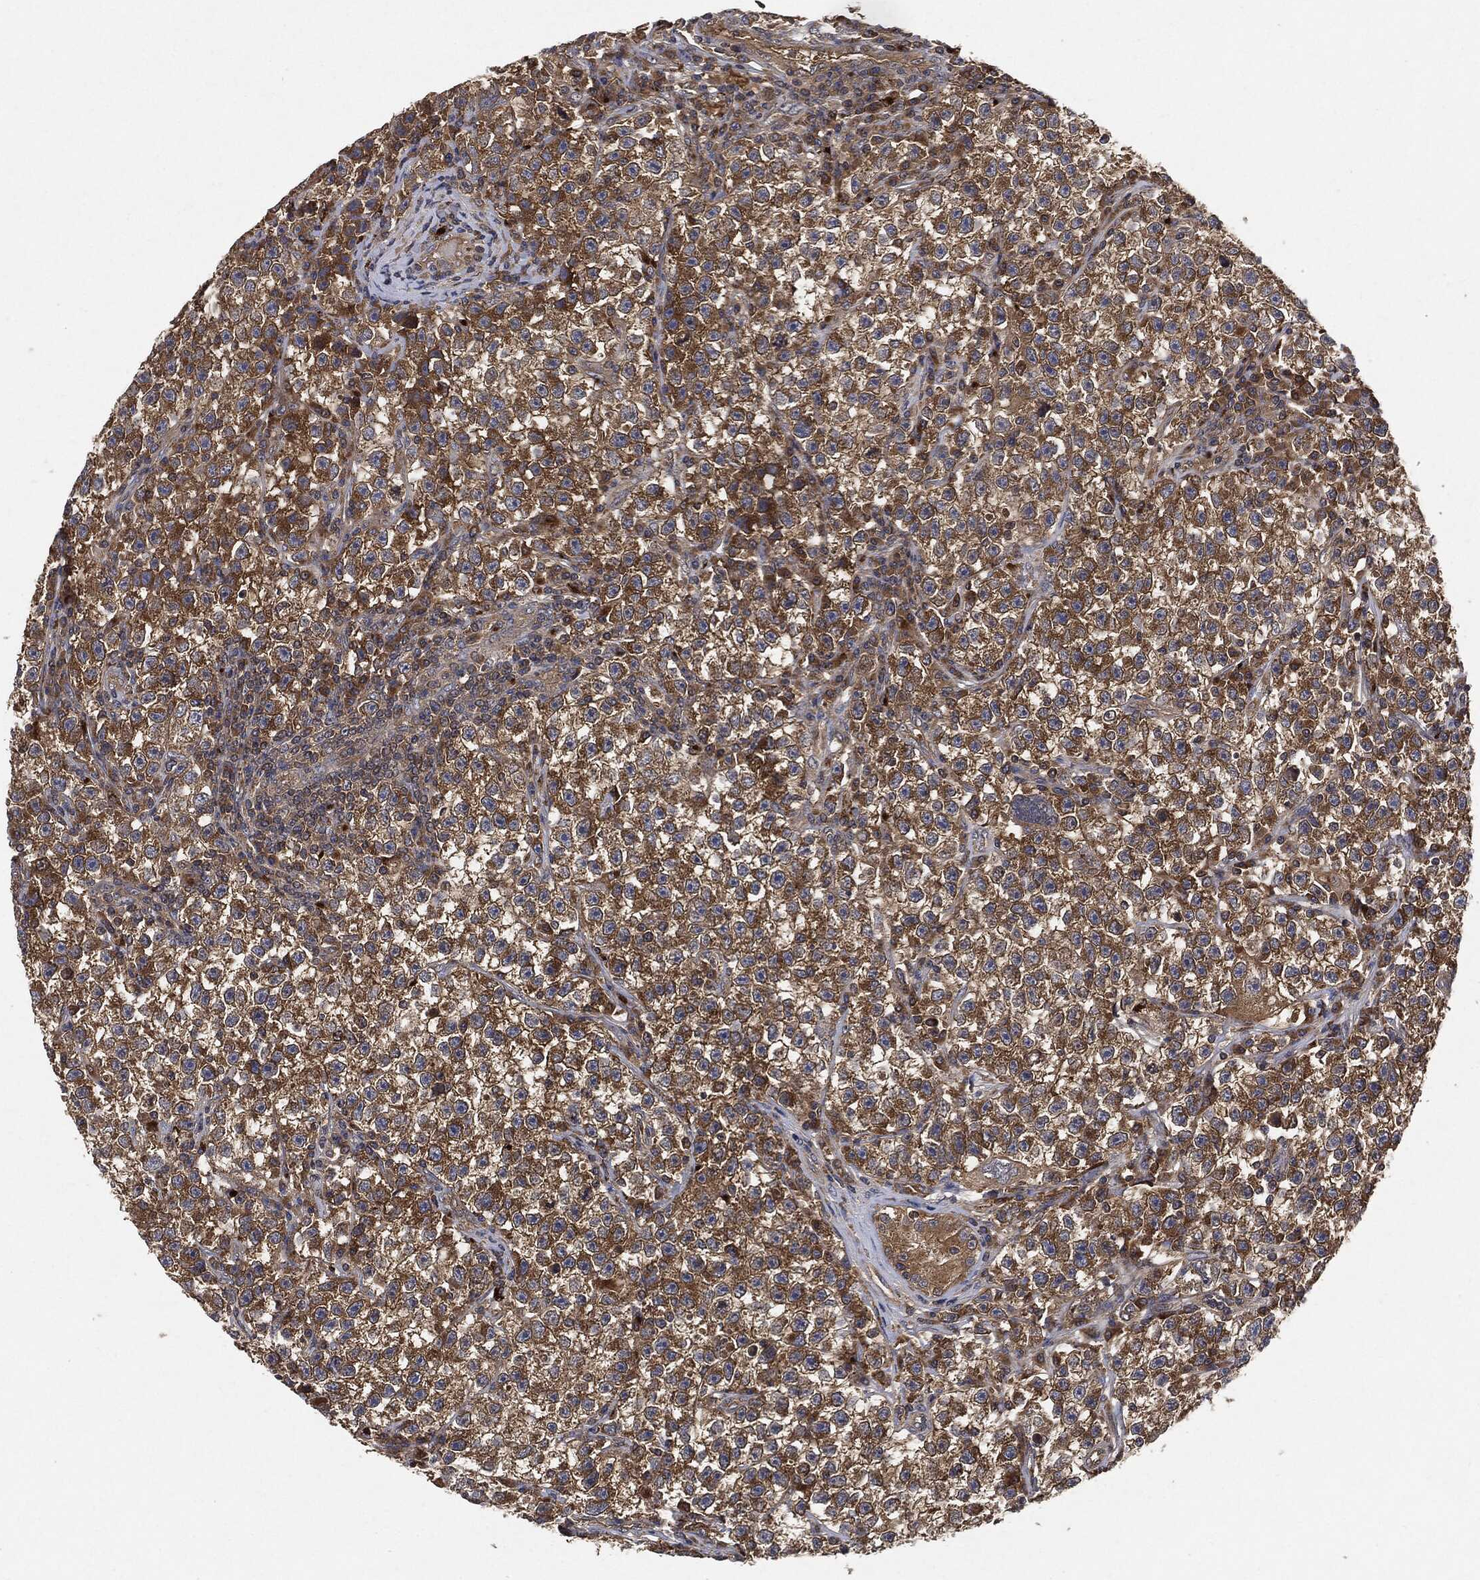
{"staining": {"intensity": "moderate", "quantity": ">75%", "location": "cytoplasmic/membranous"}, "tissue": "testis cancer", "cell_type": "Tumor cells", "image_type": "cancer", "snomed": [{"axis": "morphology", "description": "Seminoma, NOS"}, {"axis": "topography", "description": "Testis"}], "caption": "Immunohistochemical staining of human seminoma (testis) demonstrates moderate cytoplasmic/membranous protein expression in approximately >75% of tumor cells.", "gene": "BRAF", "patient": {"sex": "male", "age": 22}}